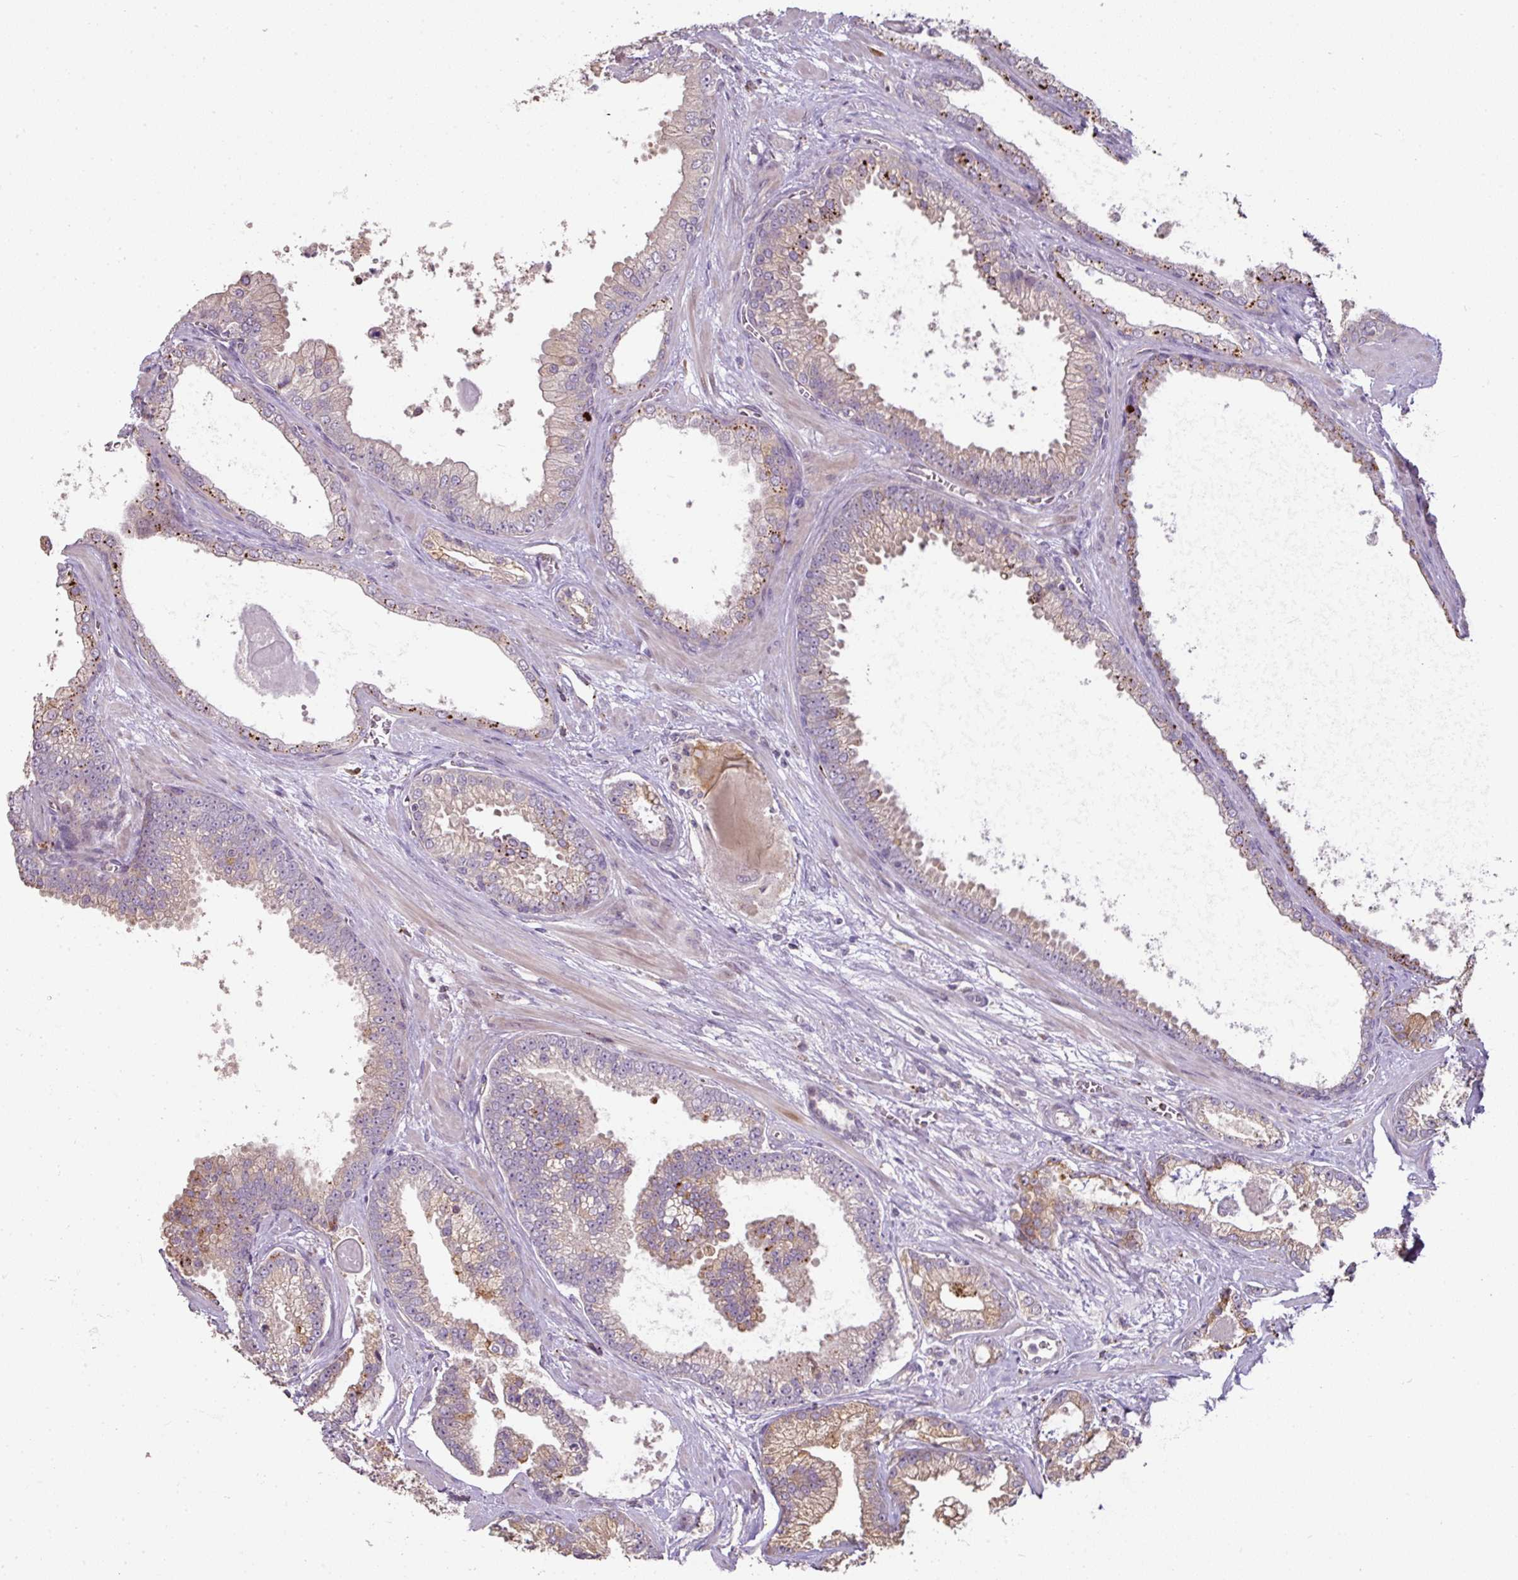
{"staining": {"intensity": "moderate", "quantity": "25%-75%", "location": "cytoplasmic/membranous"}, "tissue": "prostate cancer", "cell_type": "Tumor cells", "image_type": "cancer", "snomed": [{"axis": "morphology", "description": "Adenocarcinoma, High grade"}, {"axis": "topography", "description": "Prostate"}], "caption": "Immunohistochemical staining of human adenocarcinoma (high-grade) (prostate) displays medium levels of moderate cytoplasmic/membranous expression in about 25%-75% of tumor cells.", "gene": "CXCR5", "patient": {"sex": "male", "age": 68}}